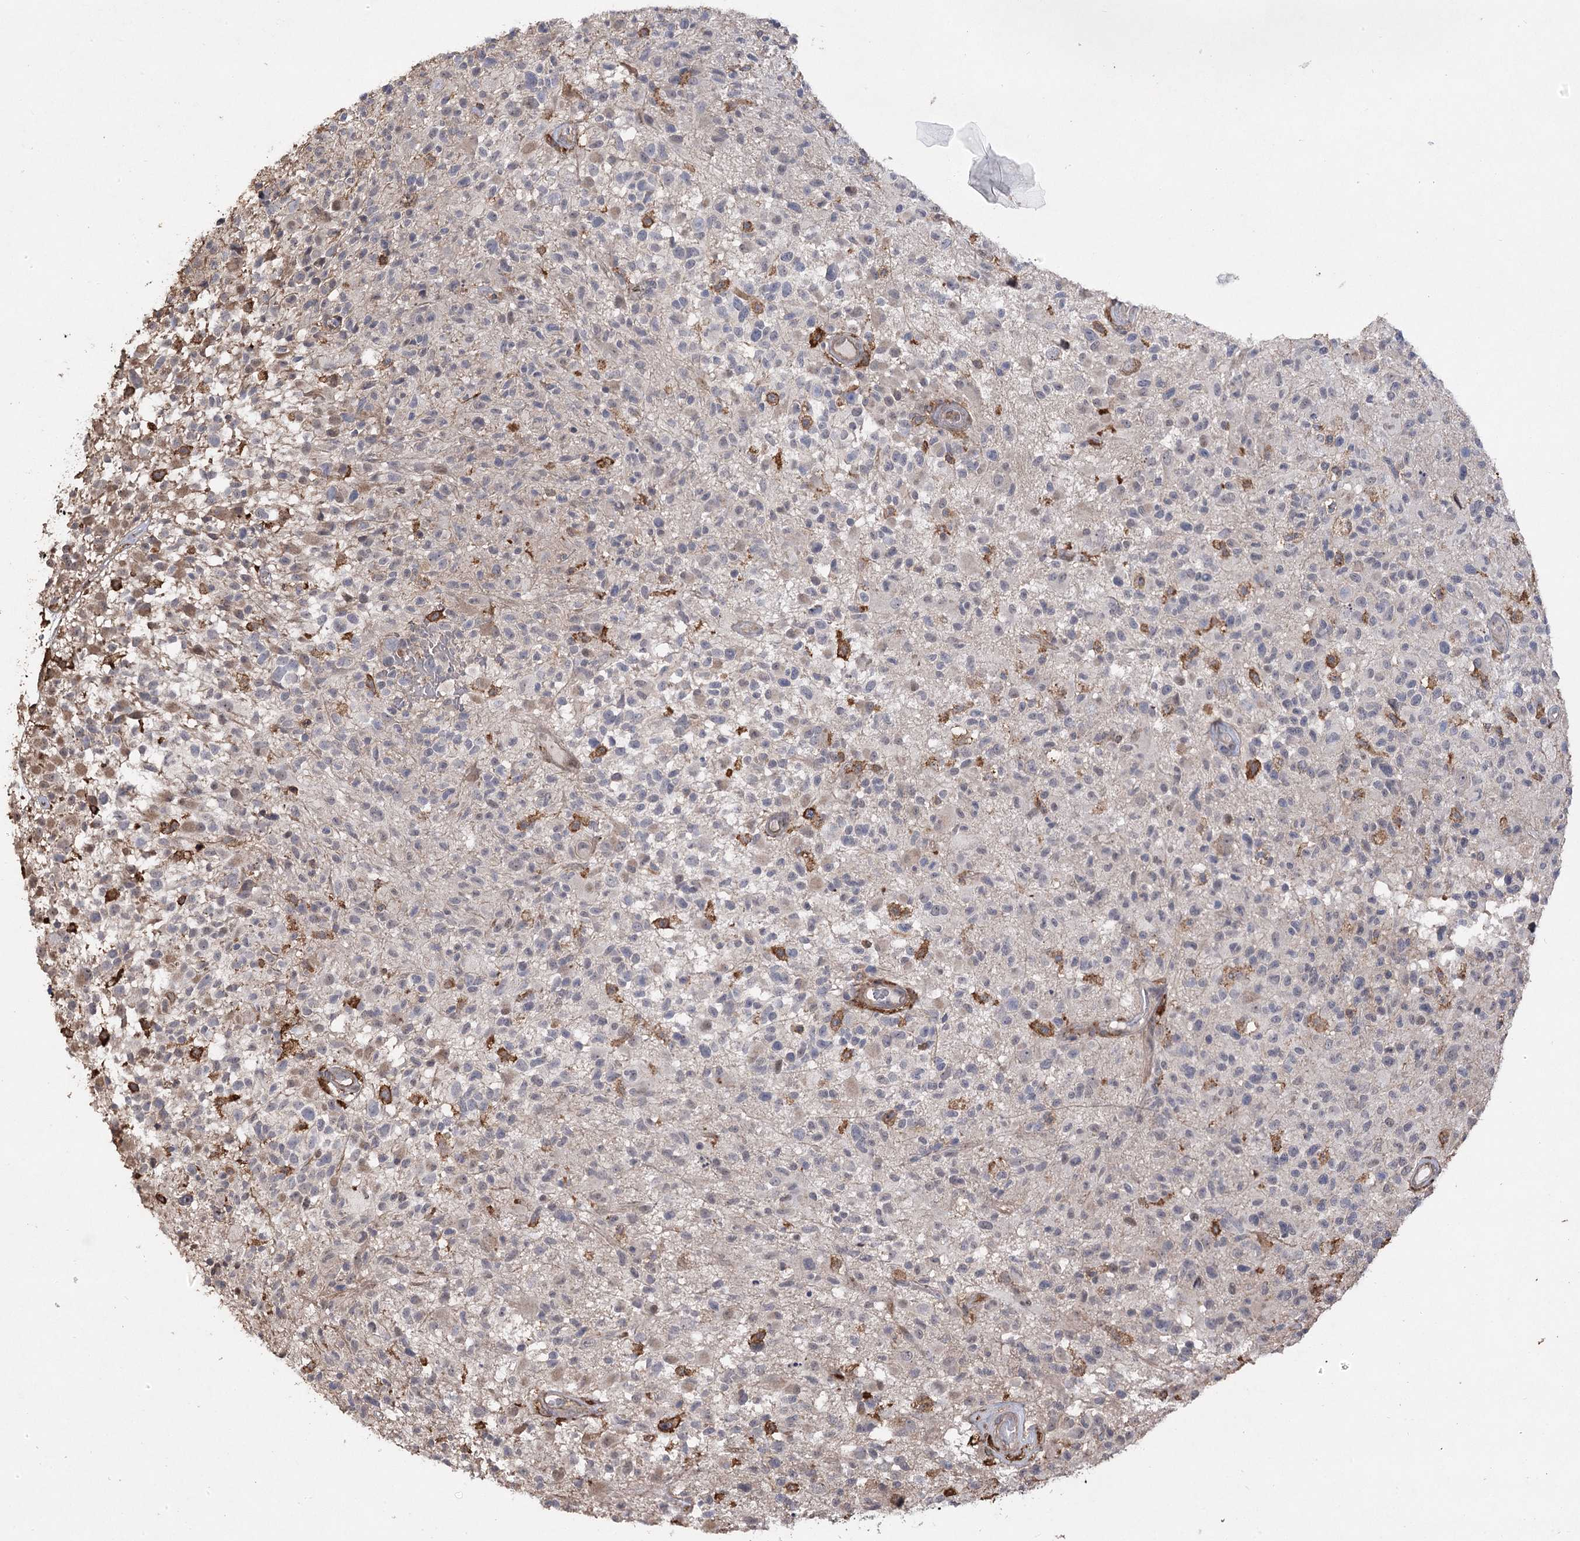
{"staining": {"intensity": "negative", "quantity": "none", "location": "none"}, "tissue": "glioma", "cell_type": "Tumor cells", "image_type": "cancer", "snomed": [{"axis": "morphology", "description": "Glioma, malignant, High grade"}, {"axis": "morphology", "description": "Glioblastoma, NOS"}, {"axis": "topography", "description": "Brain"}], "caption": "Tumor cells are negative for protein expression in human malignant glioma (high-grade). (DAB immunohistochemistry (IHC) visualized using brightfield microscopy, high magnification).", "gene": "OBSL1", "patient": {"sex": "male", "age": 60}}